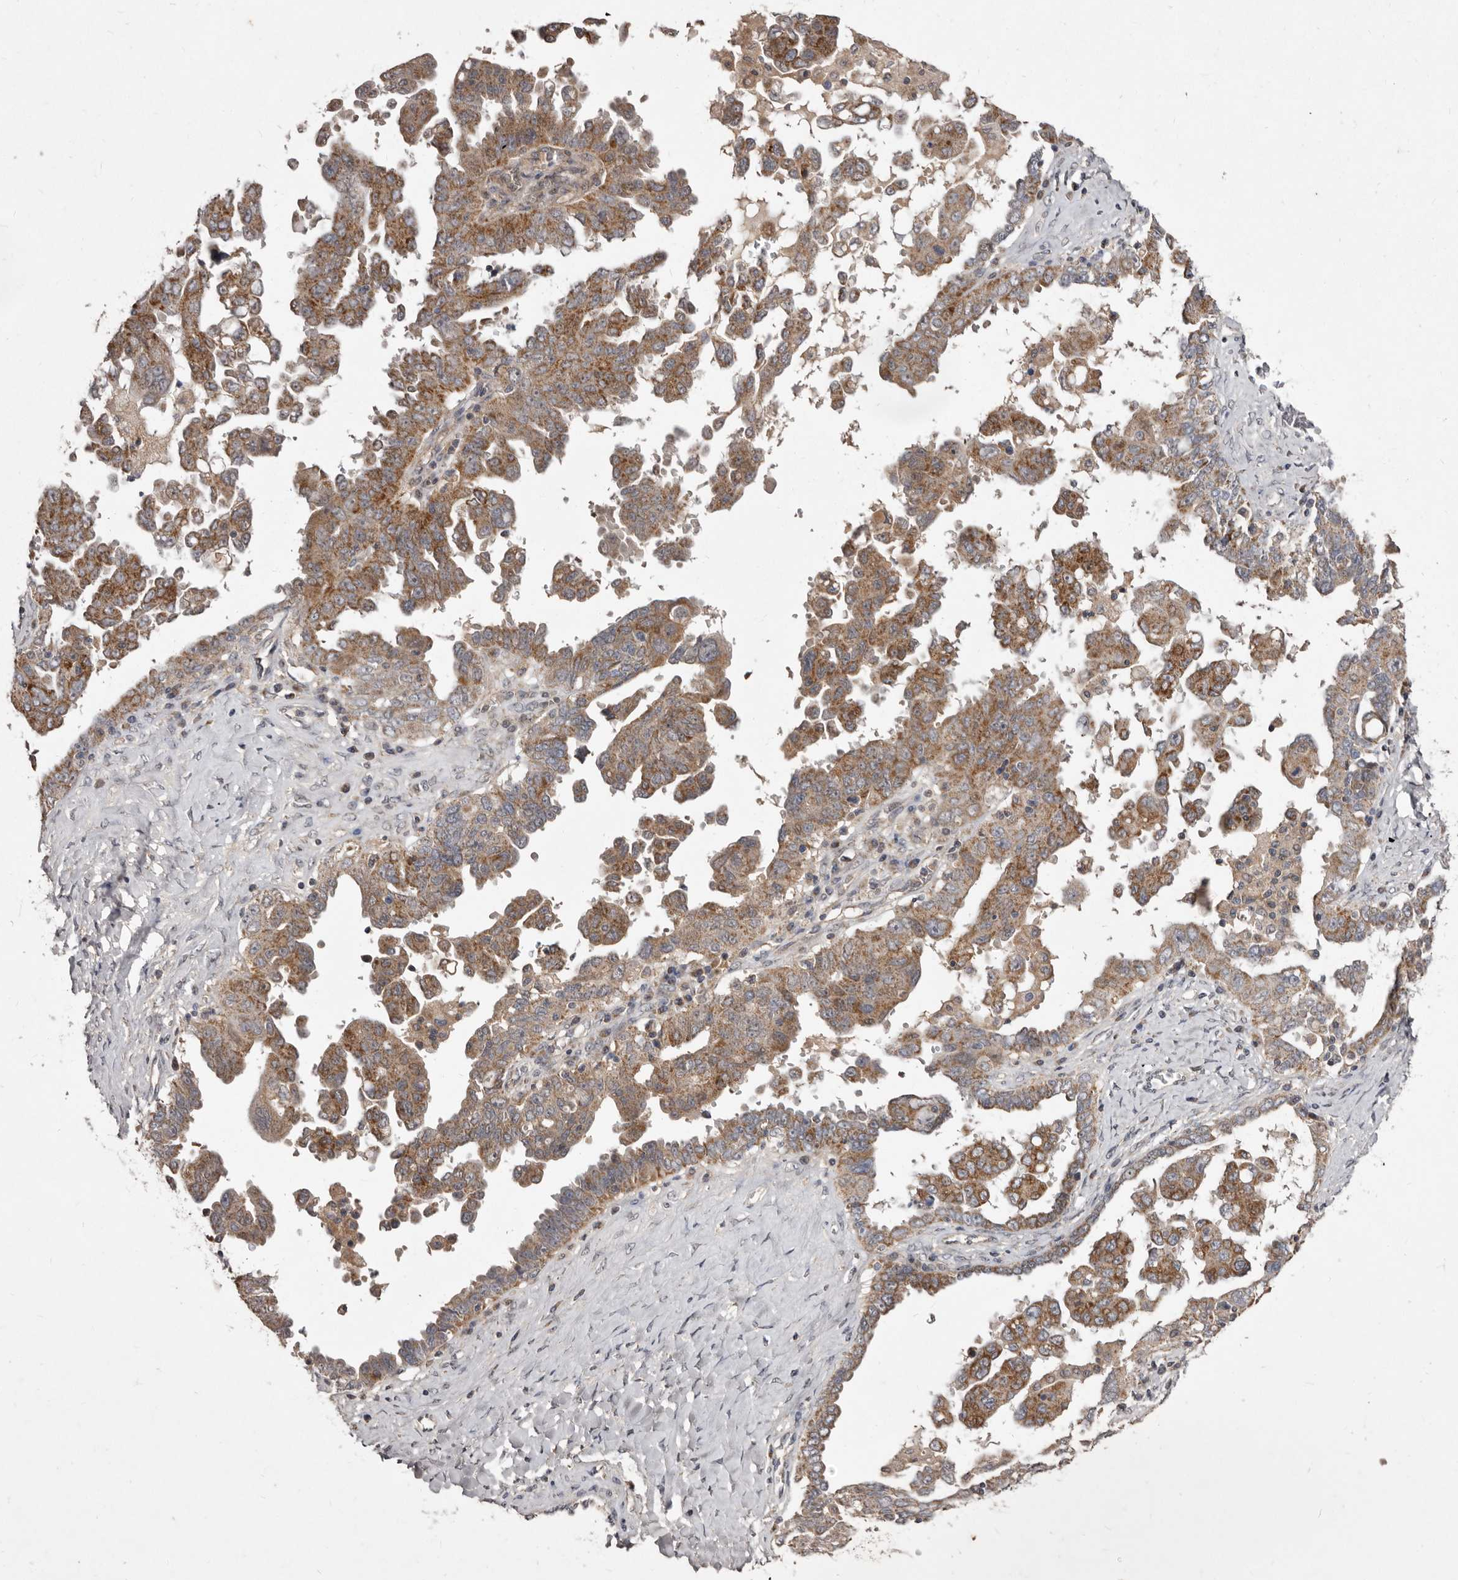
{"staining": {"intensity": "moderate", "quantity": ">75%", "location": "cytoplasmic/membranous"}, "tissue": "ovarian cancer", "cell_type": "Tumor cells", "image_type": "cancer", "snomed": [{"axis": "morphology", "description": "Carcinoma, endometroid"}, {"axis": "topography", "description": "Ovary"}], "caption": "The photomicrograph shows a brown stain indicating the presence of a protein in the cytoplasmic/membranous of tumor cells in endometroid carcinoma (ovarian).", "gene": "FLAD1", "patient": {"sex": "female", "age": 62}}